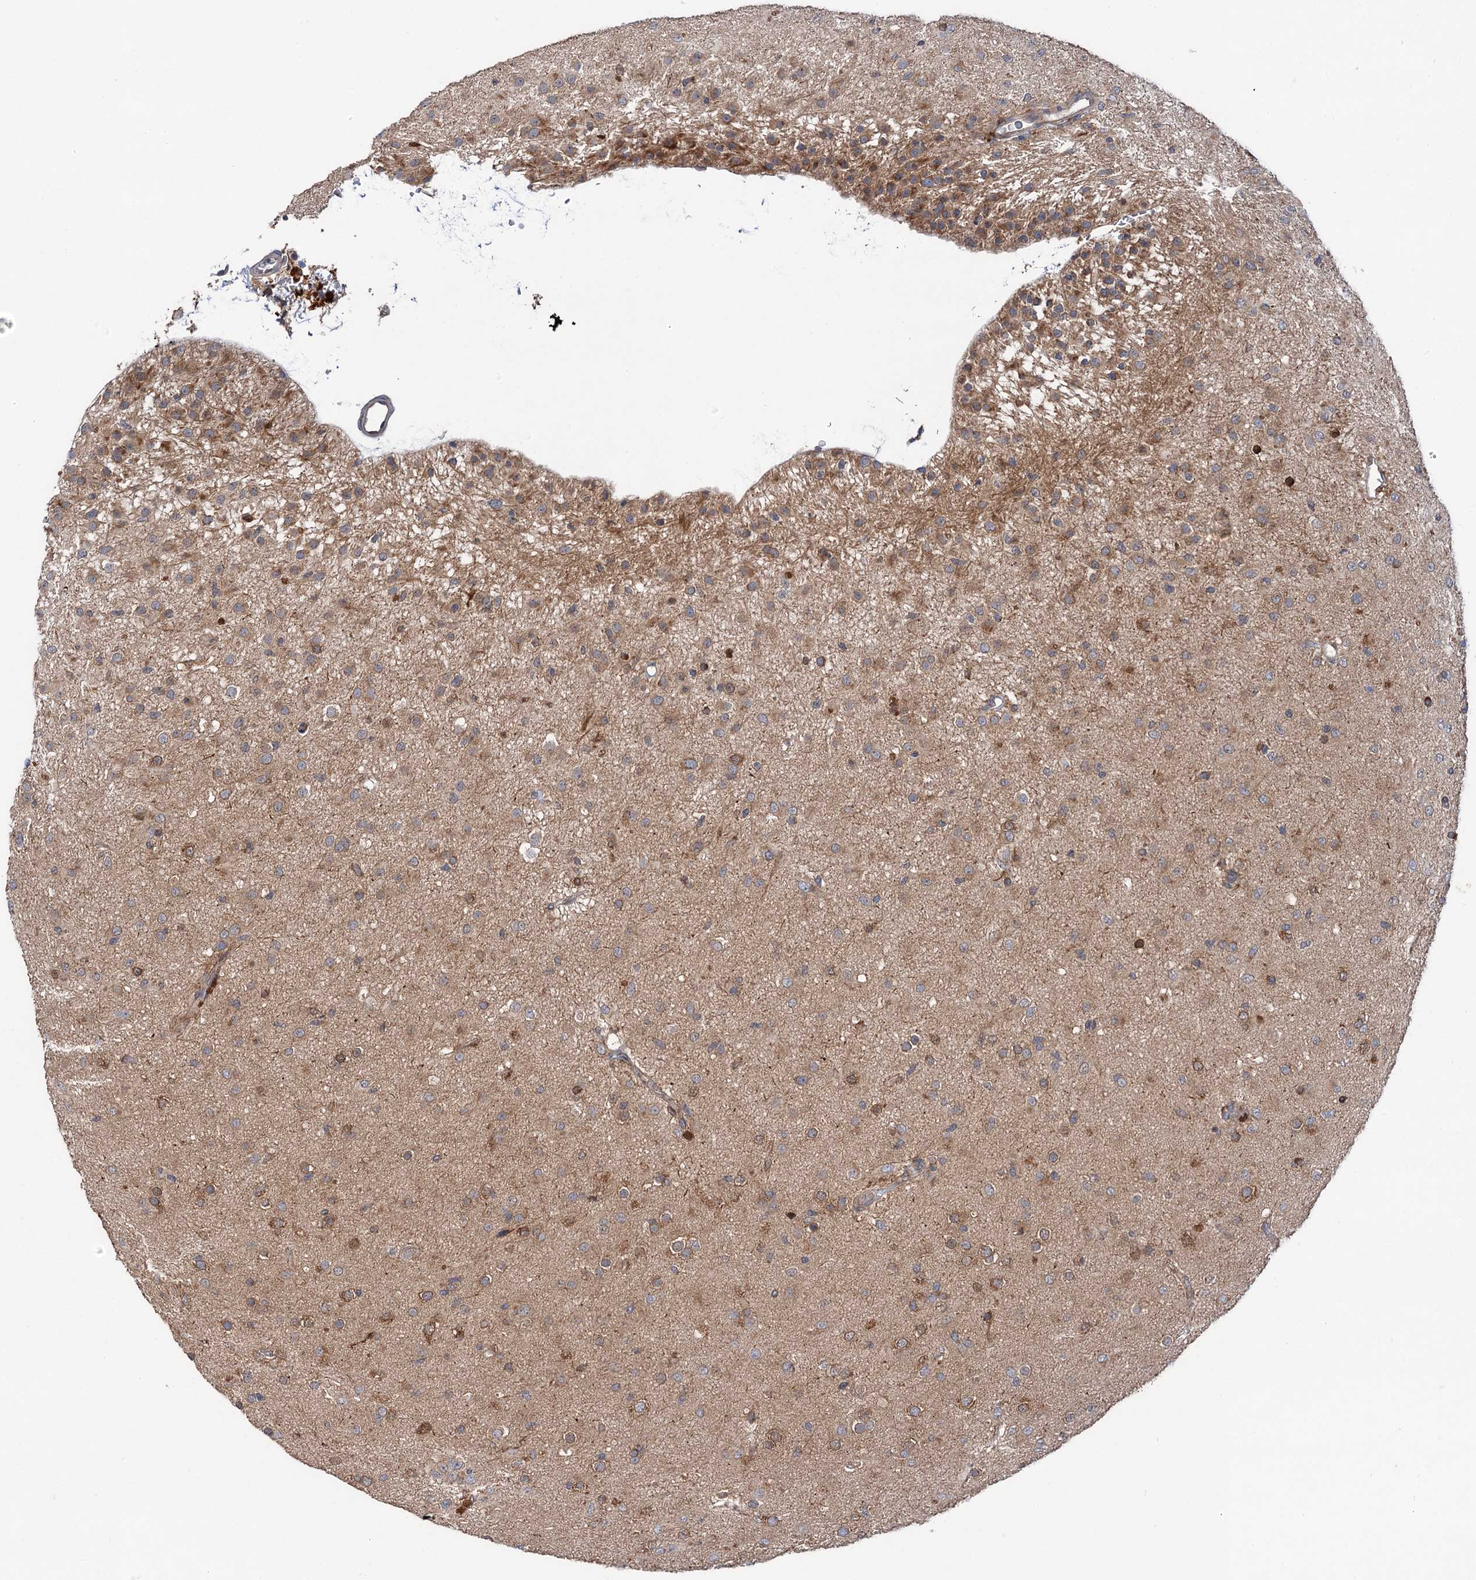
{"staining": {"intensity": "moderate", "quantity": "<25%", "location": "cytoplasmic/membranous"}, "tissue": "glioma", "cell_type": "Tumor cells", "image_type": "cancer", "snomed": [{"axis": "morphology", "description": "Glioma, malignant, Low grade"}, {"axis": "topography", "description": "Brain"}], "caption": "Low-grade glioma (malignant) tissue displays moderate cytoplasmic/membranous staining in about <25% of tumor cells, visualized by immunohistochemistry. (DAB (3,3'-diaminobenzidine) = brown stain, brightfield microscopy at high magnification).", "gene": "NAA25", "patient": {"sex": "male", "age": 65}}